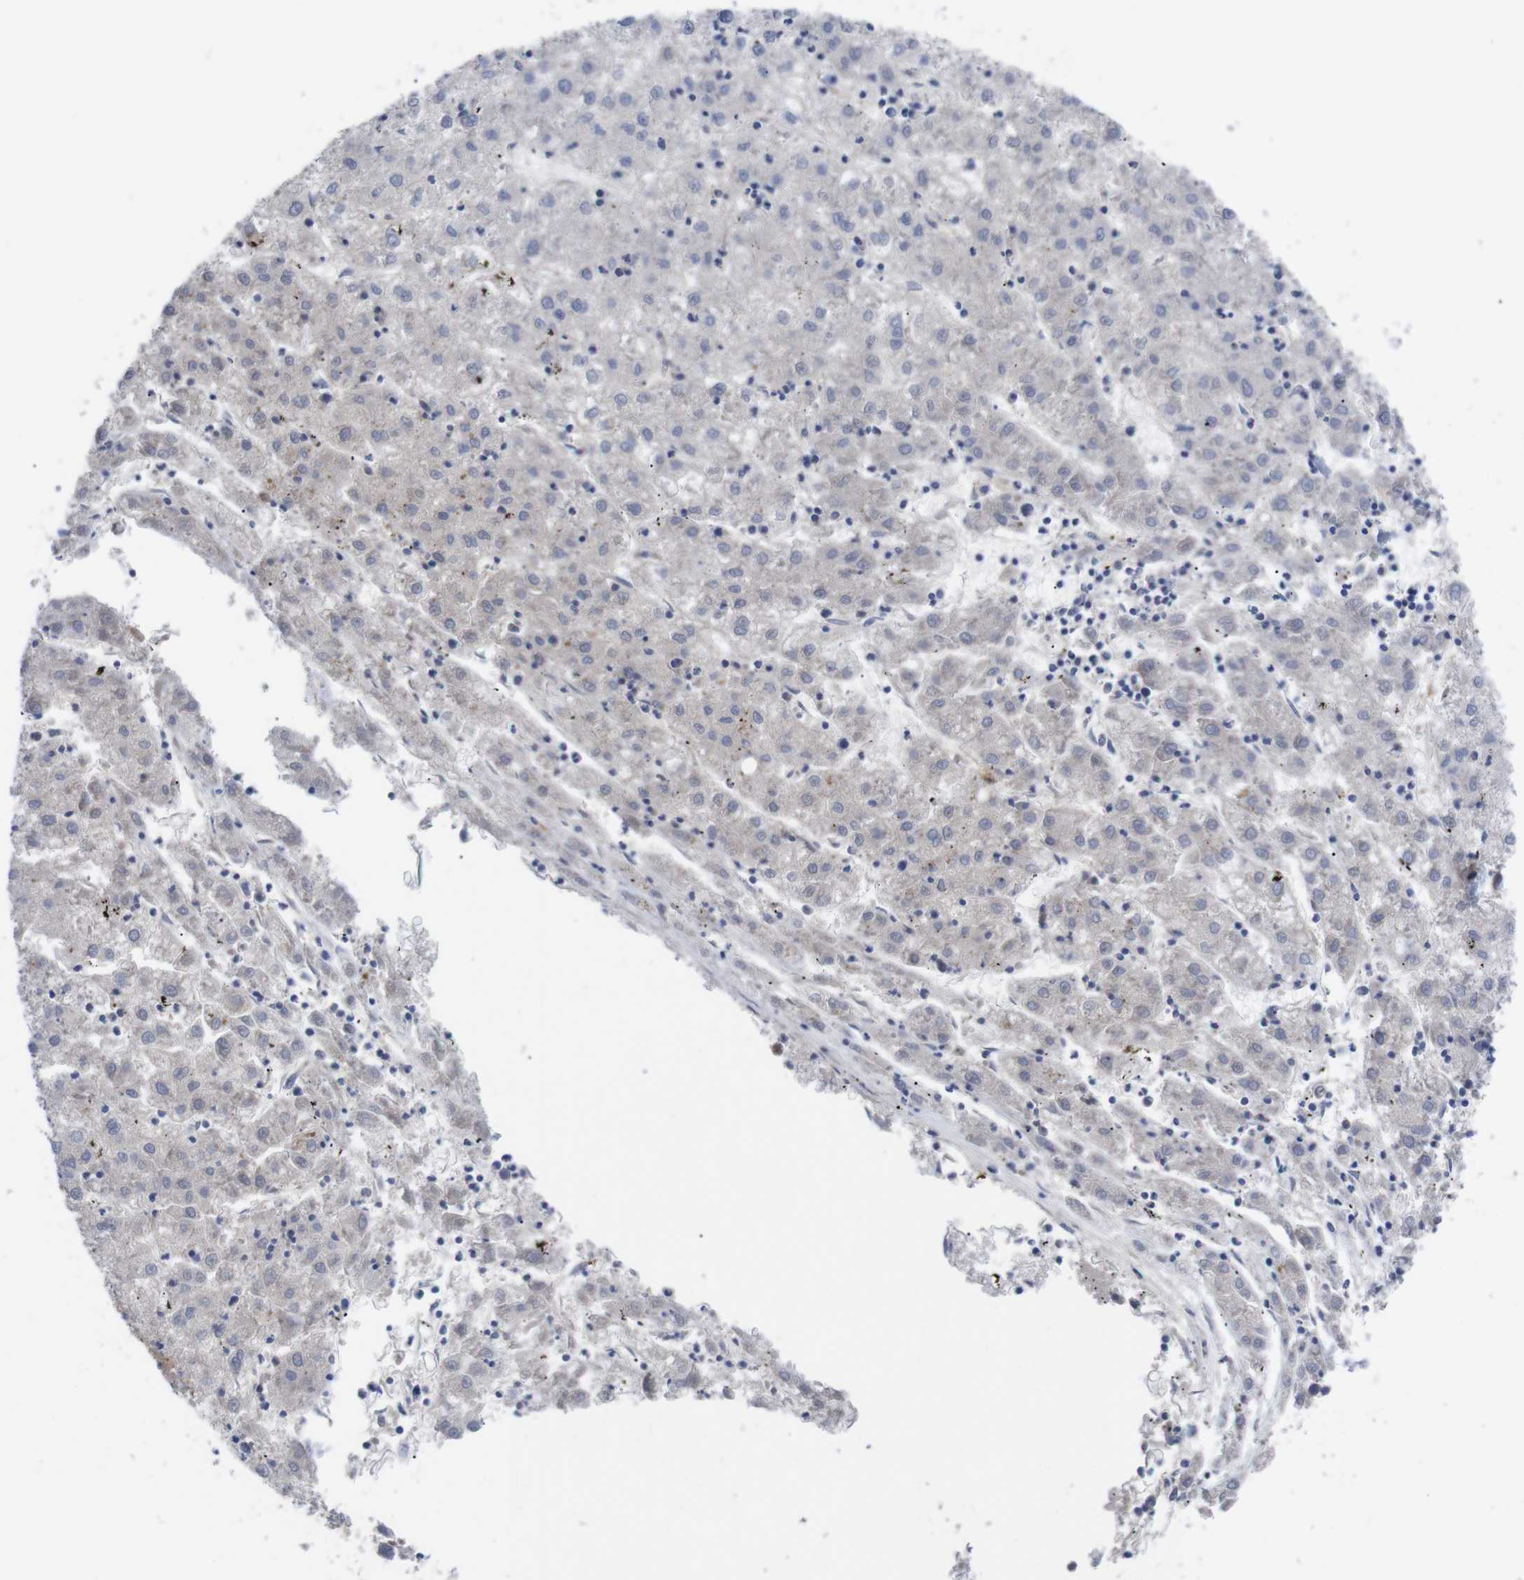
{"staining": {"intensity": "negative", "quantity": "none", "location": "none"}, "tissue": "liver cancer", "cell_type": "Tumor cells", "image_type": "cancer", "snomed": [{"axis": "morphology", "description": "Carcinoma, Hepatocellular, NOS"}, {"axis": "topography", "description": "Liver"}], "caption": "The image demonstrates no staining of tumor cells in hepatocellular carcinoma (liver). Nuclei are stained in blue.", "gene": "C5AR1", "patient": {"sex": "male", "age": 72}}